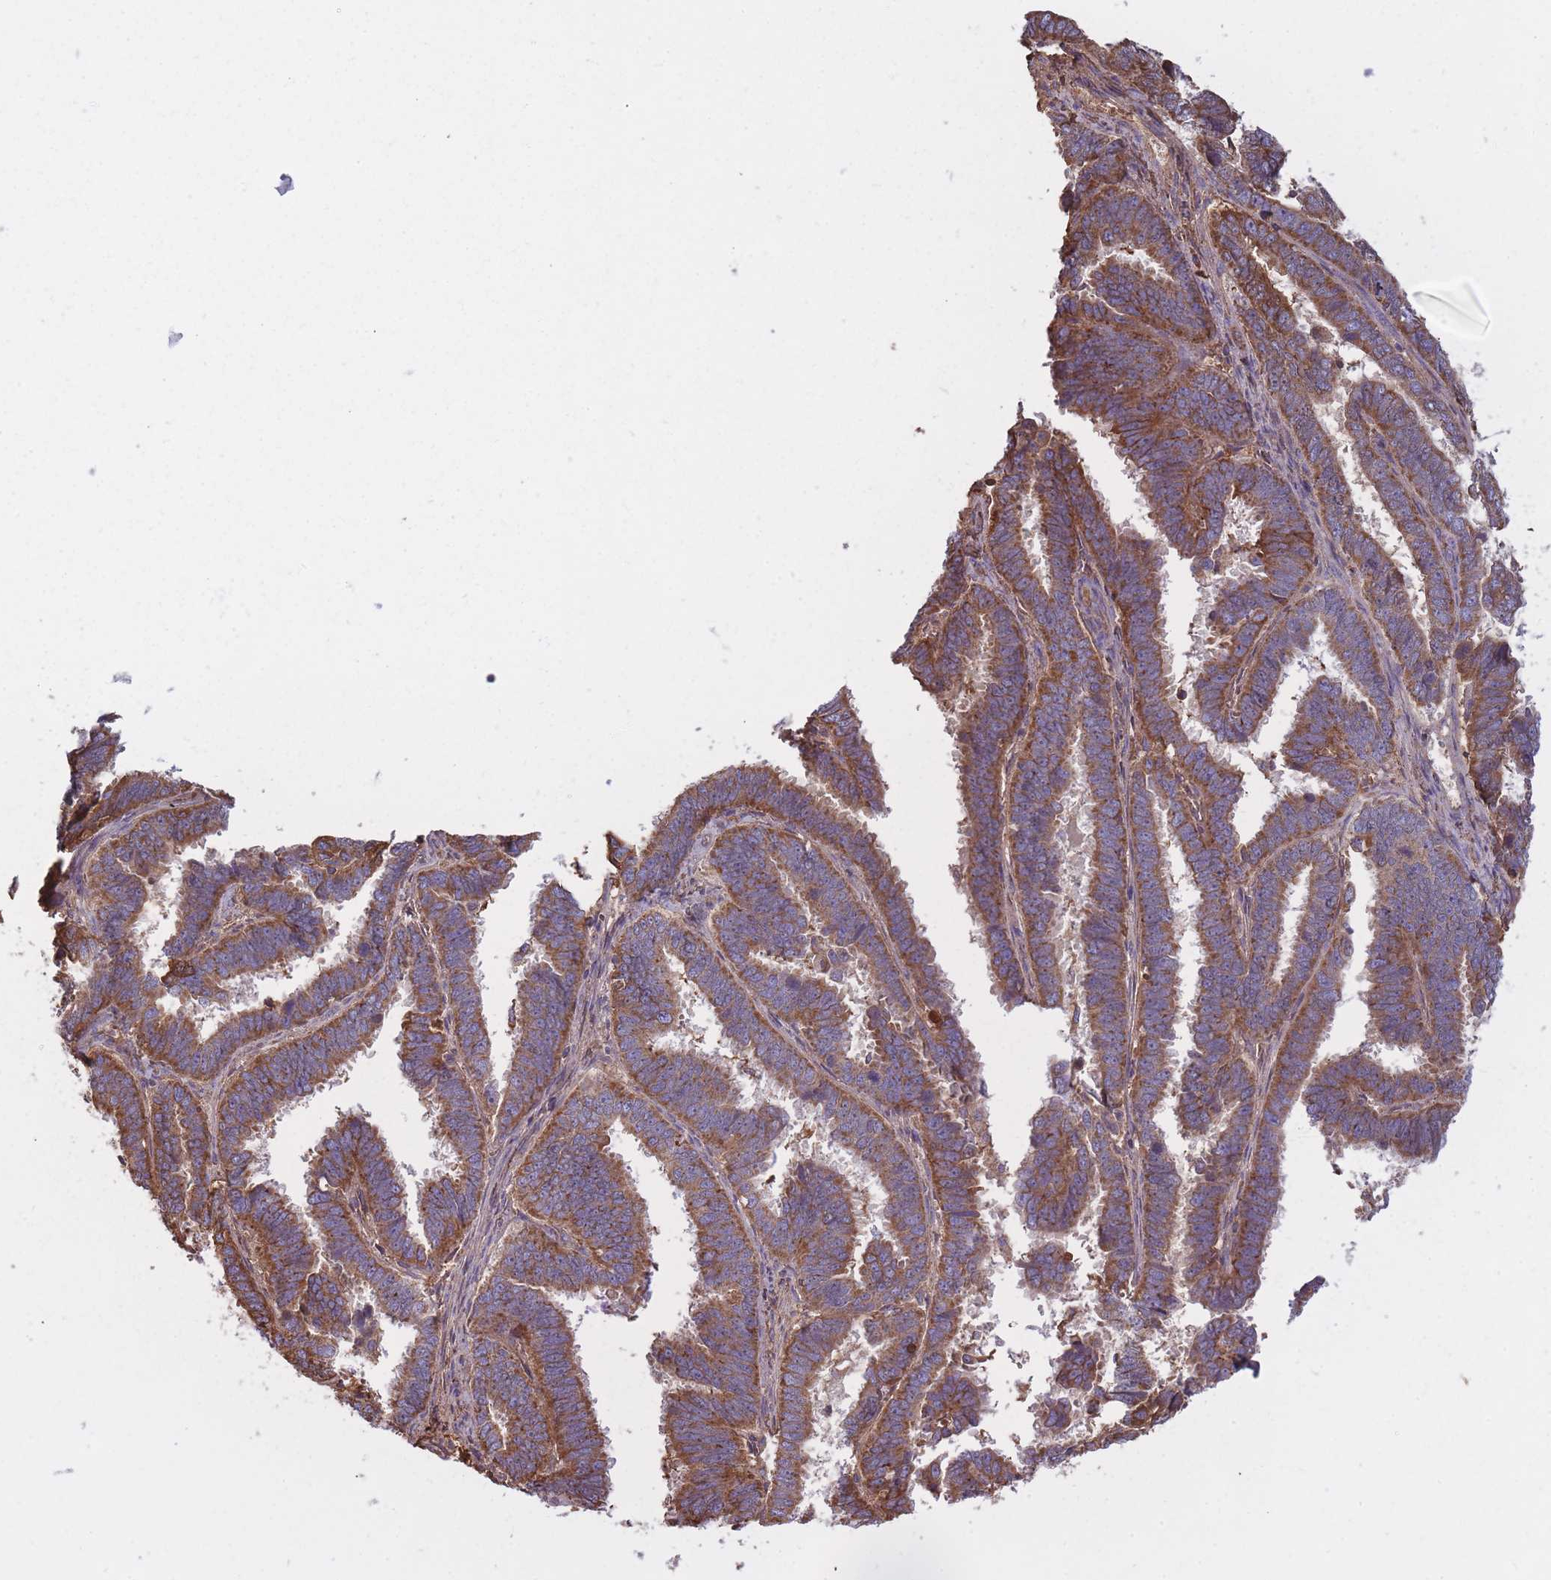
{"staining": {"intensity": "moderate", "quantity": ">75%", "location": "cytoplasmic/membranous"}, "tissue": "endometrial cancer", "cell_type": "Tumor cells", "image_type": "cancer", "snomed": [{"axis": "morphology", "description": "Adenocarcinoma, NOS"}, {"axis": "topography", "description": "Endometrium"}], "caption": "Immunohistochemical staining of human endometrial adenocarcinoma demonstrates moderate cytoplasmic/membranous protein positivity in approximately >75% of tumor cells.", "gene": "KAT2A", "patient": {"sex": "female", "age": 75}}